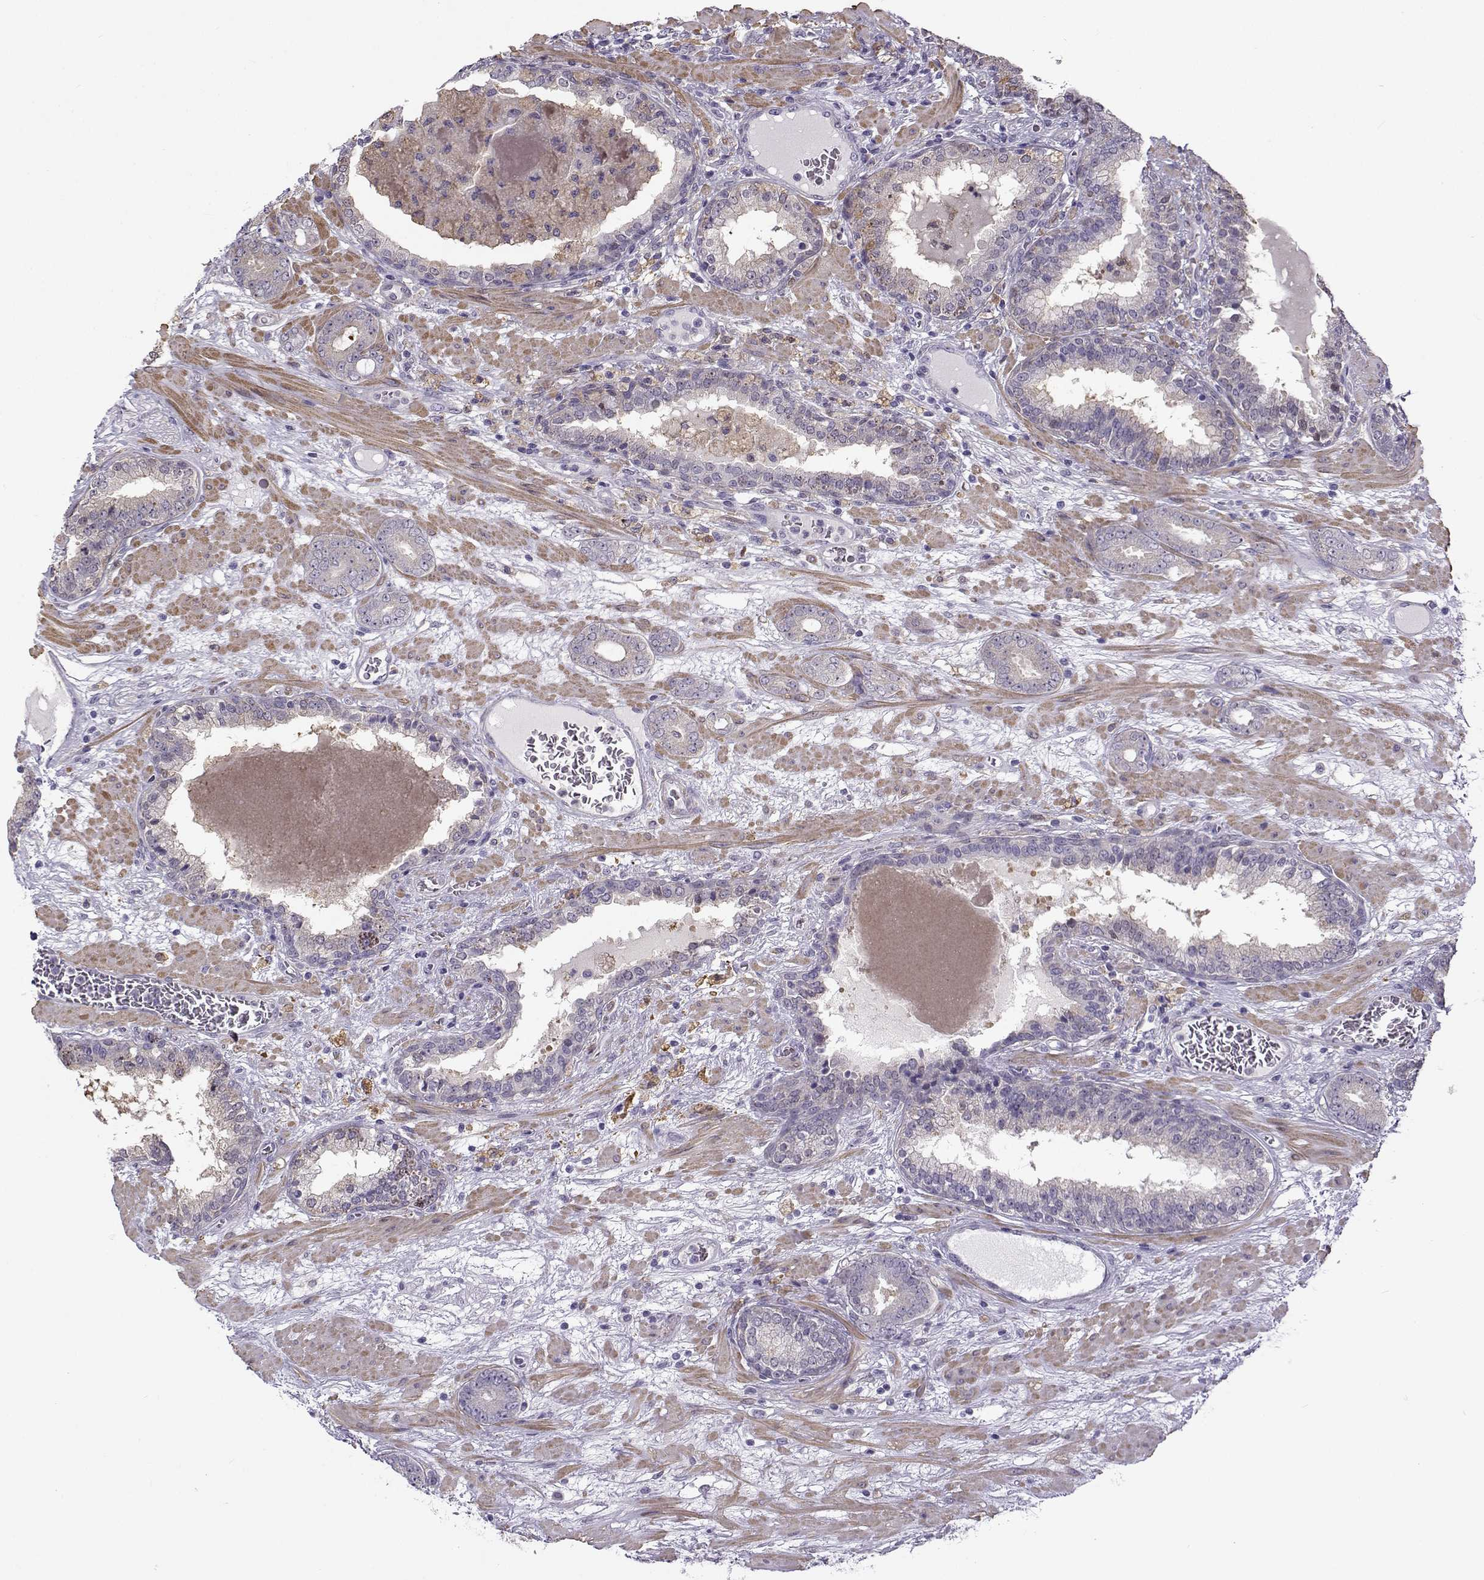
{"staining": {"intensity": "negative", "quantity": "none", "location": "none"}, "tissue": "prostate cancer", "cell_type": "Tumor cells", "image_type": "cancer", "snomed": [{"axis": "morphology", "description": "Adenocarcinoma, Low grade"}, {"axis": "topography", "description": "Prostate"}], "caption": "Tumor cells are negative for brown protein staining in prostate cancer. Nuclei are stained in blue.", "gene": "UCP3", "patient": {"sex": "male", "age": 60}}